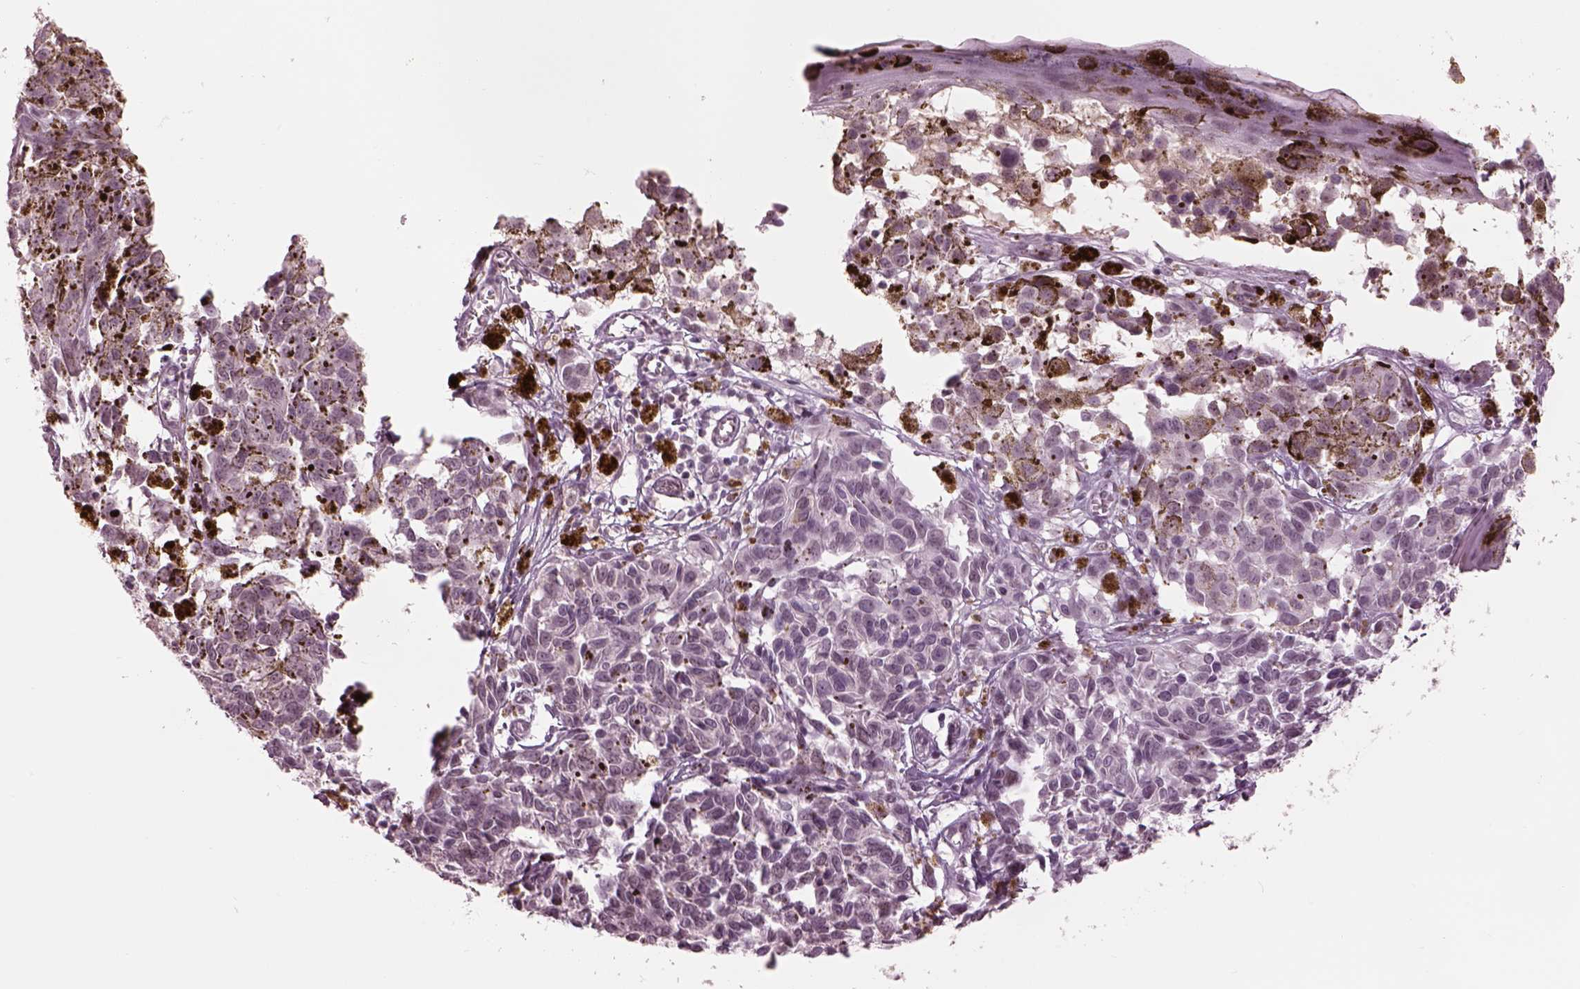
{"staining": {"intensity": "negative", "quantity": "none", "location": "none"}, "tissue": "melanoma", "cell_type": "Tumor cells", "image_type": "cancer", "snomed": [{"axis": "morphology", "description": "Malignant melanoma, NOS"}, {"axis": "topography", "description": "Skin"}], "caption": "Human melanoma stained for a protein using immunohistochemistry (IHC) demonstrates no expression in tumor cells.", "gene": "GARIN4", "patient": {"sex": "female", "age": 38}}